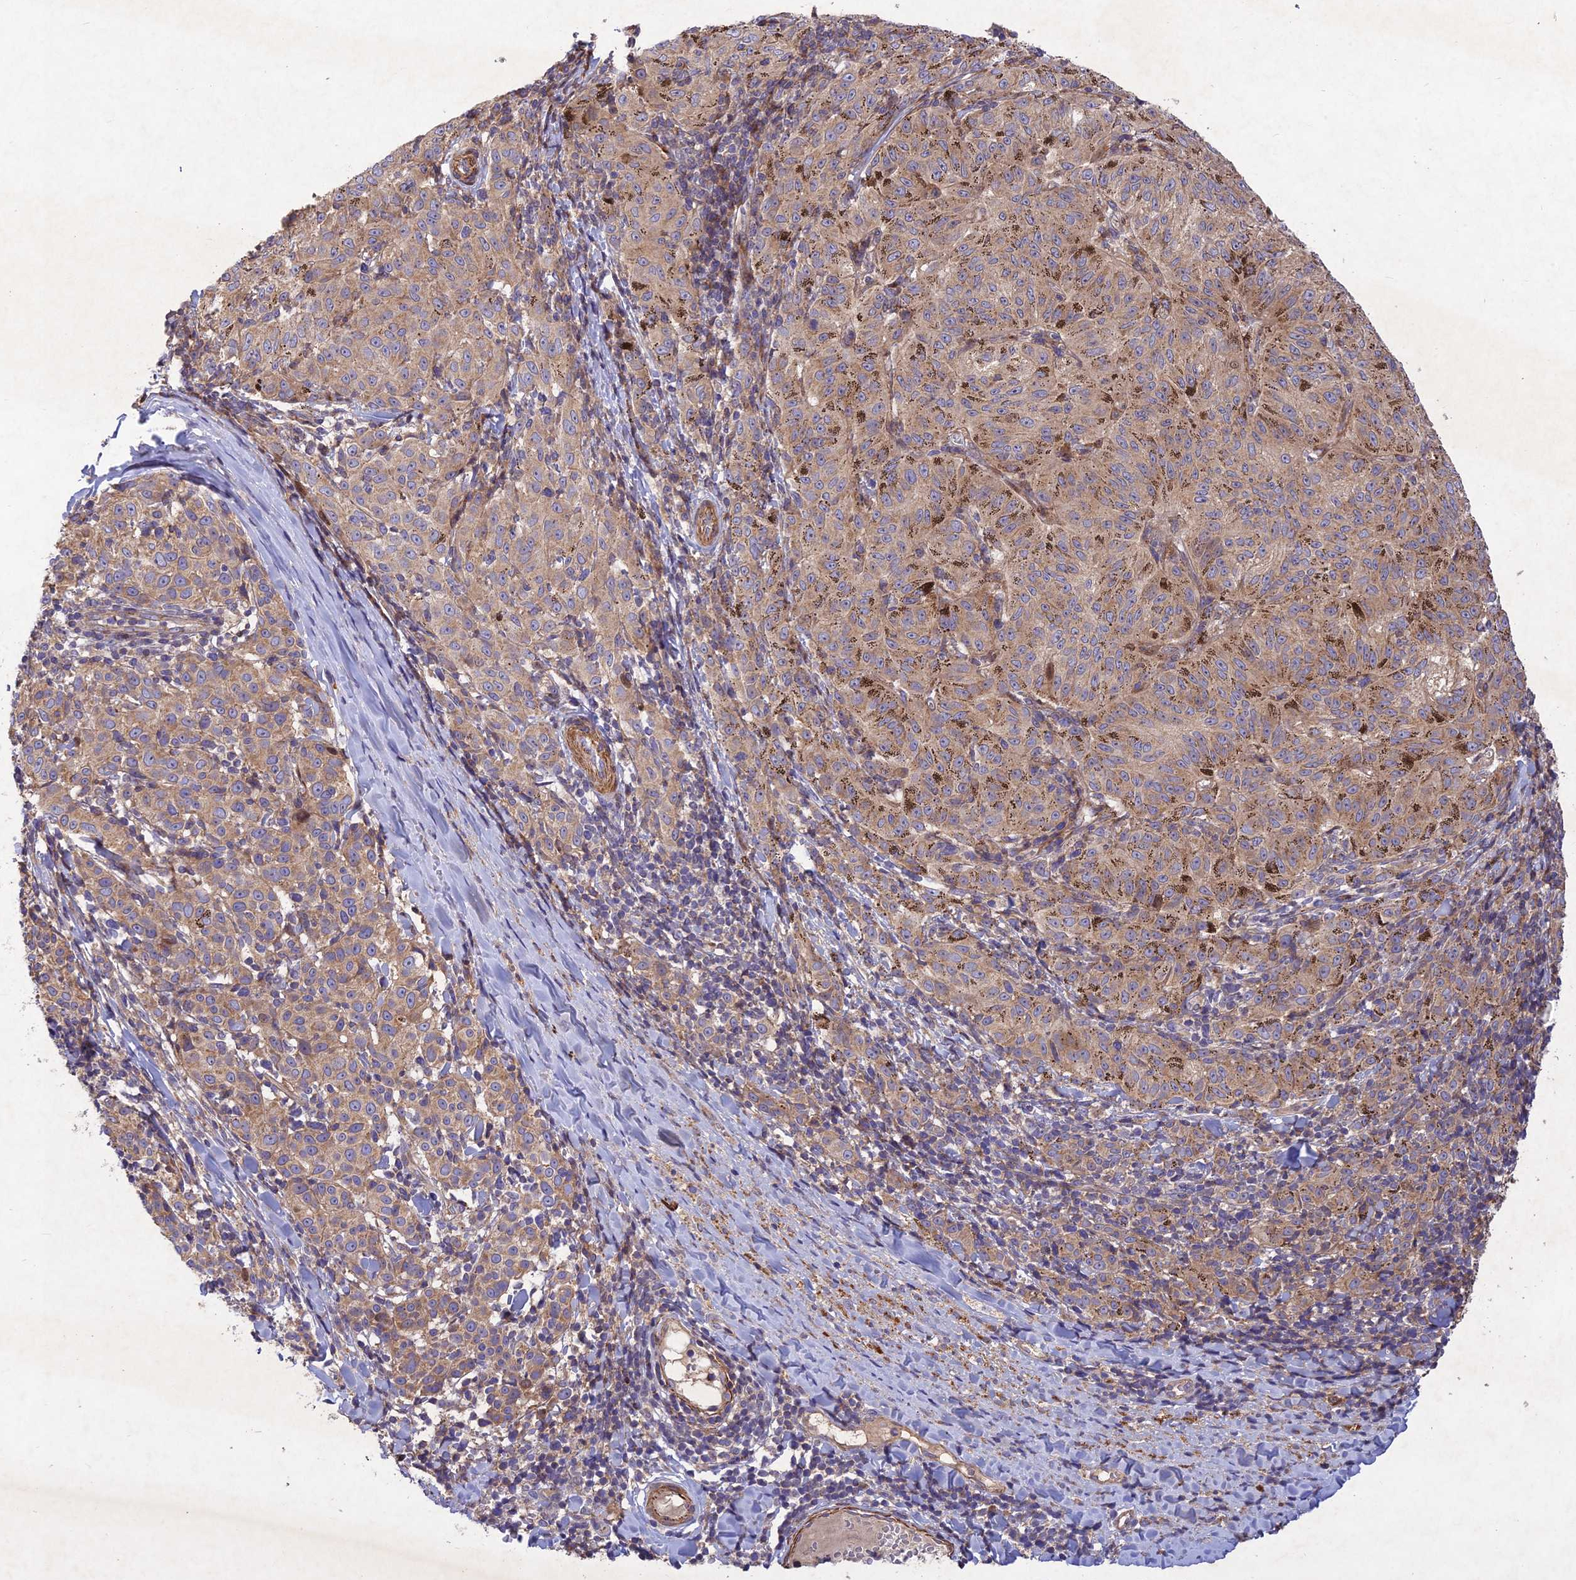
{"staining": {"intensity": "weak", "quantity": ">75%", "location": "cytoplasmic/membranous"}, "tissue": "melanoma", "cell_type": "Tumor cells", "image_type": "cancer", "snomed": [{"axis": "morphology", "description": "Malignant melanoma, NOS"}, {"axis": "topography", "description": "Skin"}], "caption": "Protein staining displays weak cytoplasmic/membranous expression in approximately >75% of tumor cells in malignant melanoma.", "gene": "RELCH", "patient": {"sex": "female", "age": 72}}